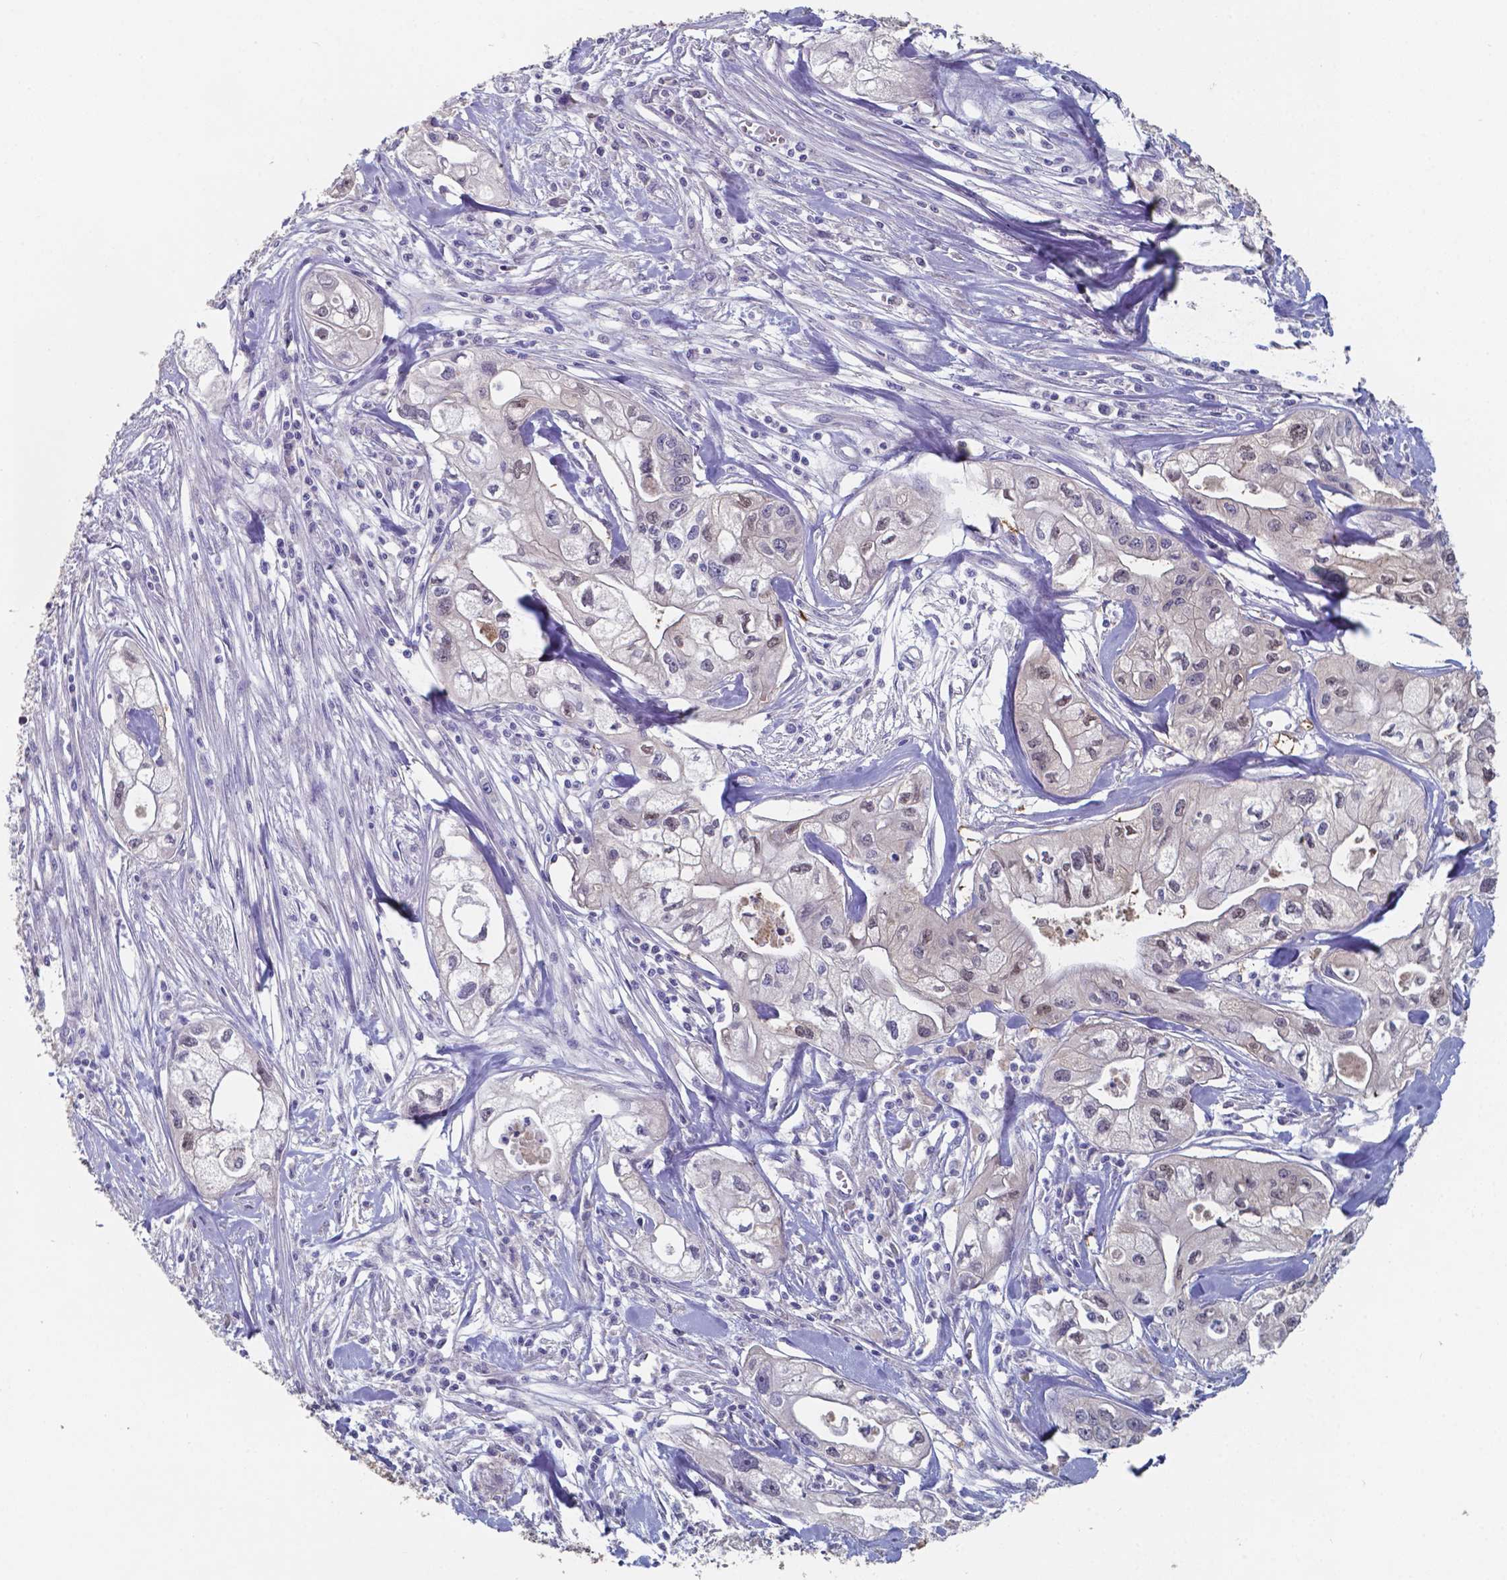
{"staining": {"intensity": "negative", "quantity": "none", "location": "none"}, "tissue": "pancreatic cancer", "cell_type": "Tumor cells", "image_type": "cancer", "snomed": [{"axis": "morphology", "description": "Adenocarcinoma, NOS"}, {"axis": "topography", "description": "Pancreas"}], "caption": "Immunohistochemistry (IHC) micrograph of neoplastic tissue: human pancreatic cancer stained with DAB demonstrates no significant protein expression in tumor cells. The staining is performed using DAB brown chromogen with nuclei counter-stained in using hematoxylin.", "gene": "FOXJ1", "patient": {"sex": "male", "age": 70}}